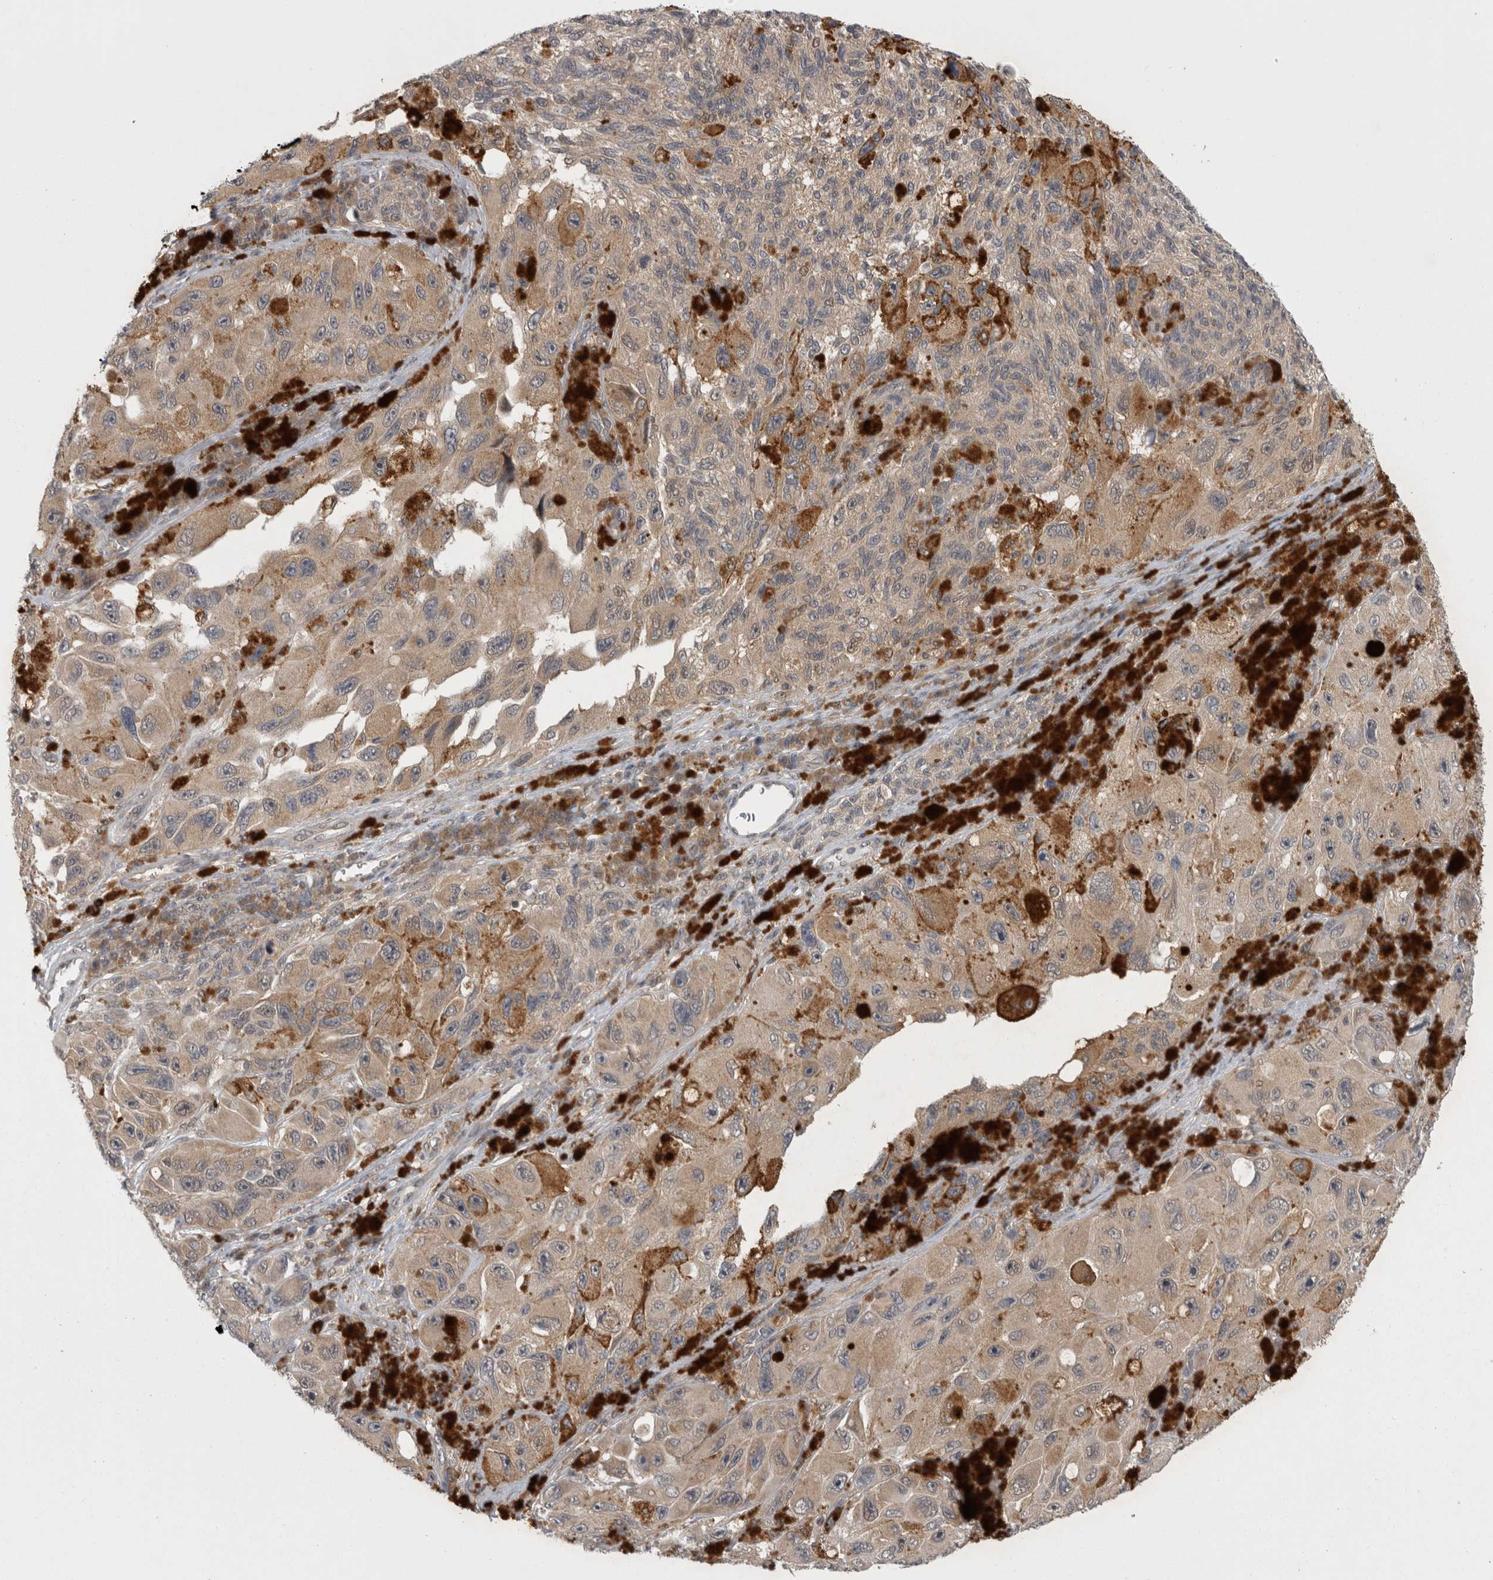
{"staining": {"intensity": "weak", "quantity": ">75%", "location": "nuclear"}, "tissue": "melanoma", "cell_type": "Tumor cells", "image_type": "cancer", "snomed": [{"axis": "morphology", "description": "Malignant melanoma, NOS"}, {"axis": "topography", "description": "Skin"}], "caption": "Immunohistochemistry (DAB) staining of melanoma exhibits weak nuclear protein expression in about >75% of tumor cells.", "gene": "PSMB2", "patient": {"sex": "female", "age": 73}}